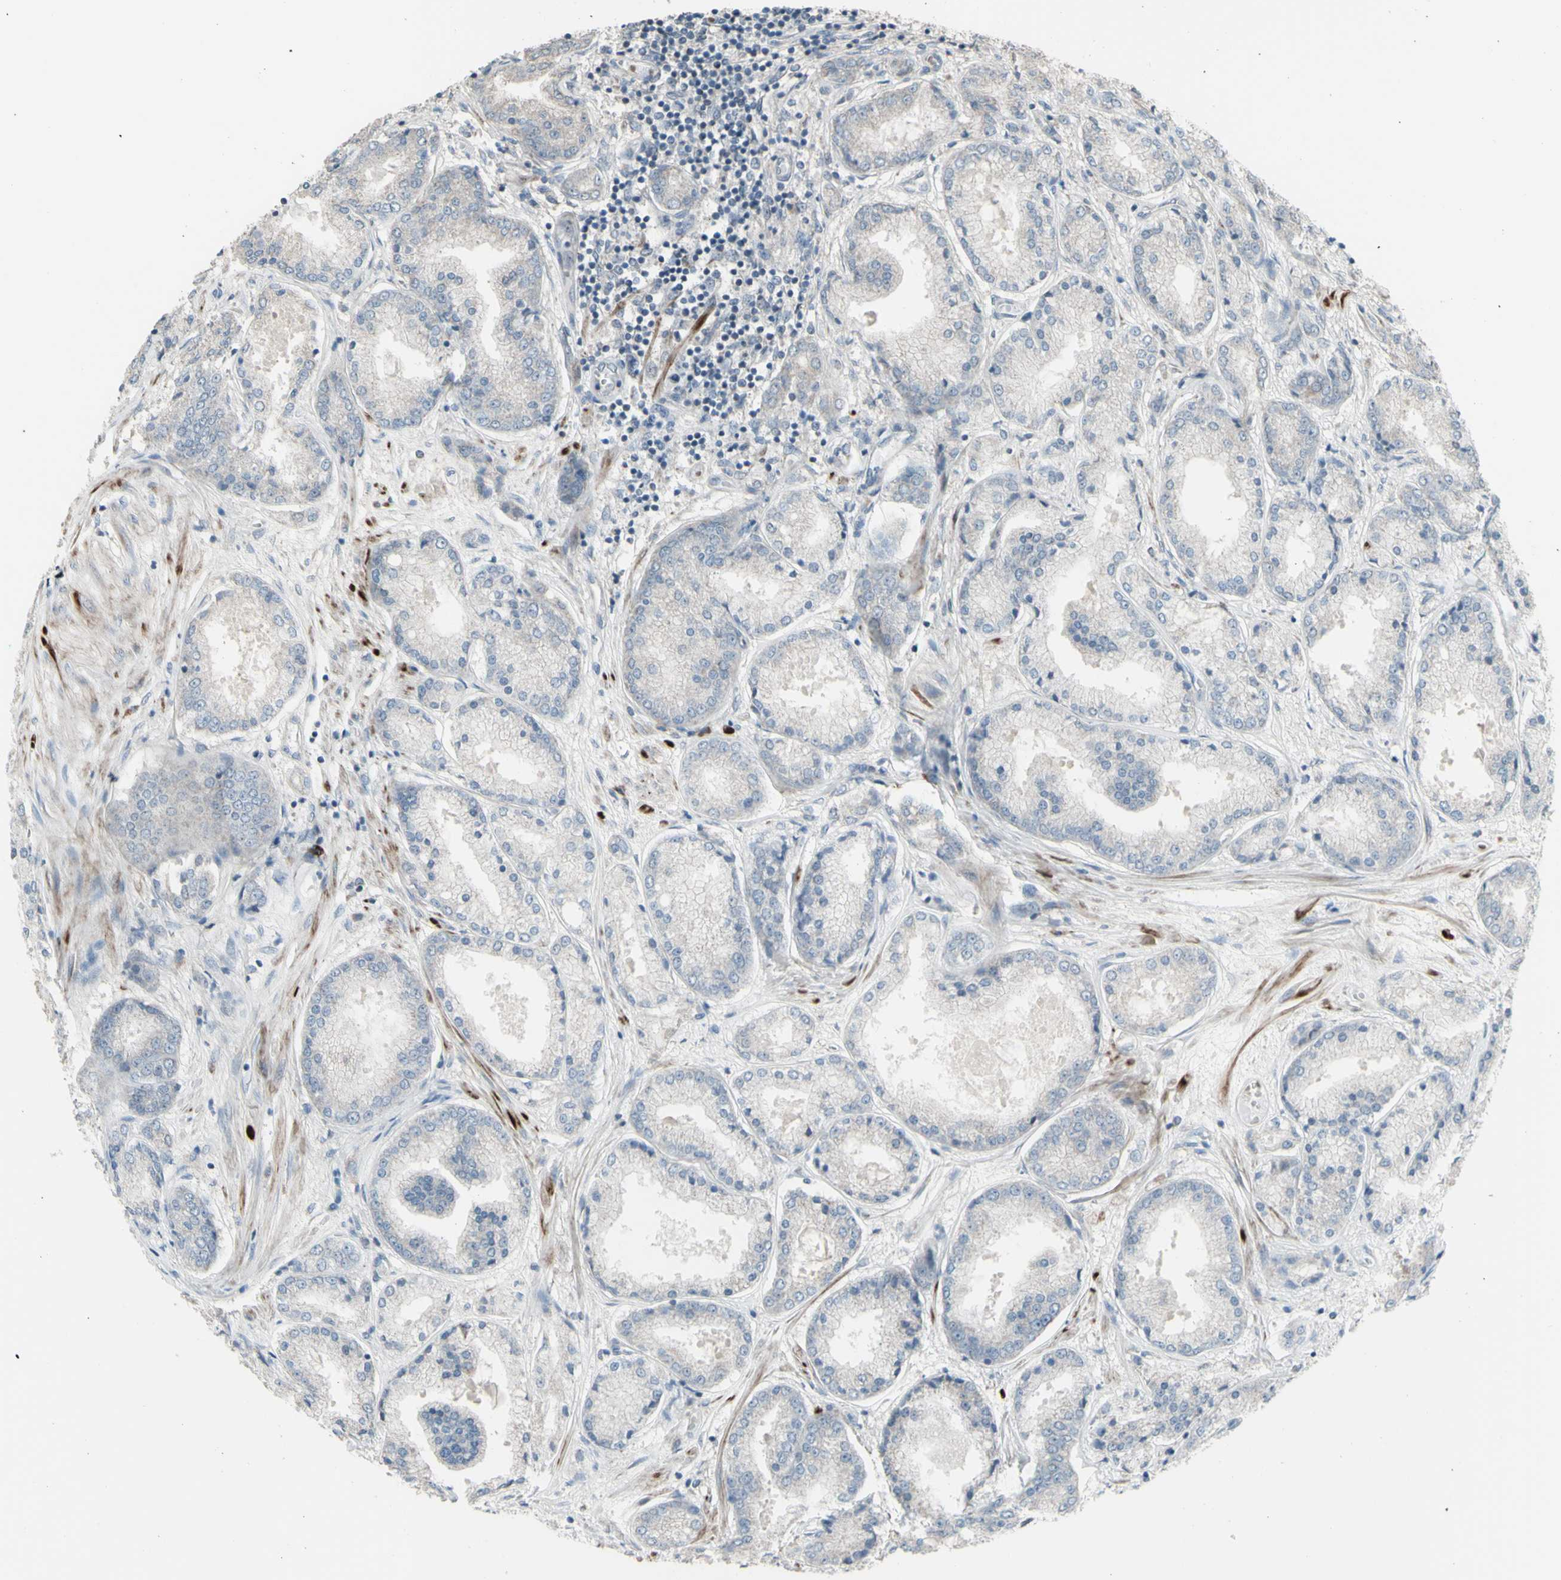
{"staining": {"intensity": "weak", "quantity": ">75%", "location": "cytoplasmic/membranous"}, "tissue": "prostate cancer", "cell_type": "Tumor cells", "image_type": "cancer", "snomed": [{"axis": "morphology", "description": "Adenocarcinoma, High grade"}, {"axis": "topography", "description": "Prostate"}], "caption": "Protein expression analysis of human adenocarcinoma (high-grade) (prostate) reveals weak cytoplasmic/membranous staining in about >75% of tumor cells.", "gene": "GRAMD1B", "patient": {"sex": "male", "age": 59}}